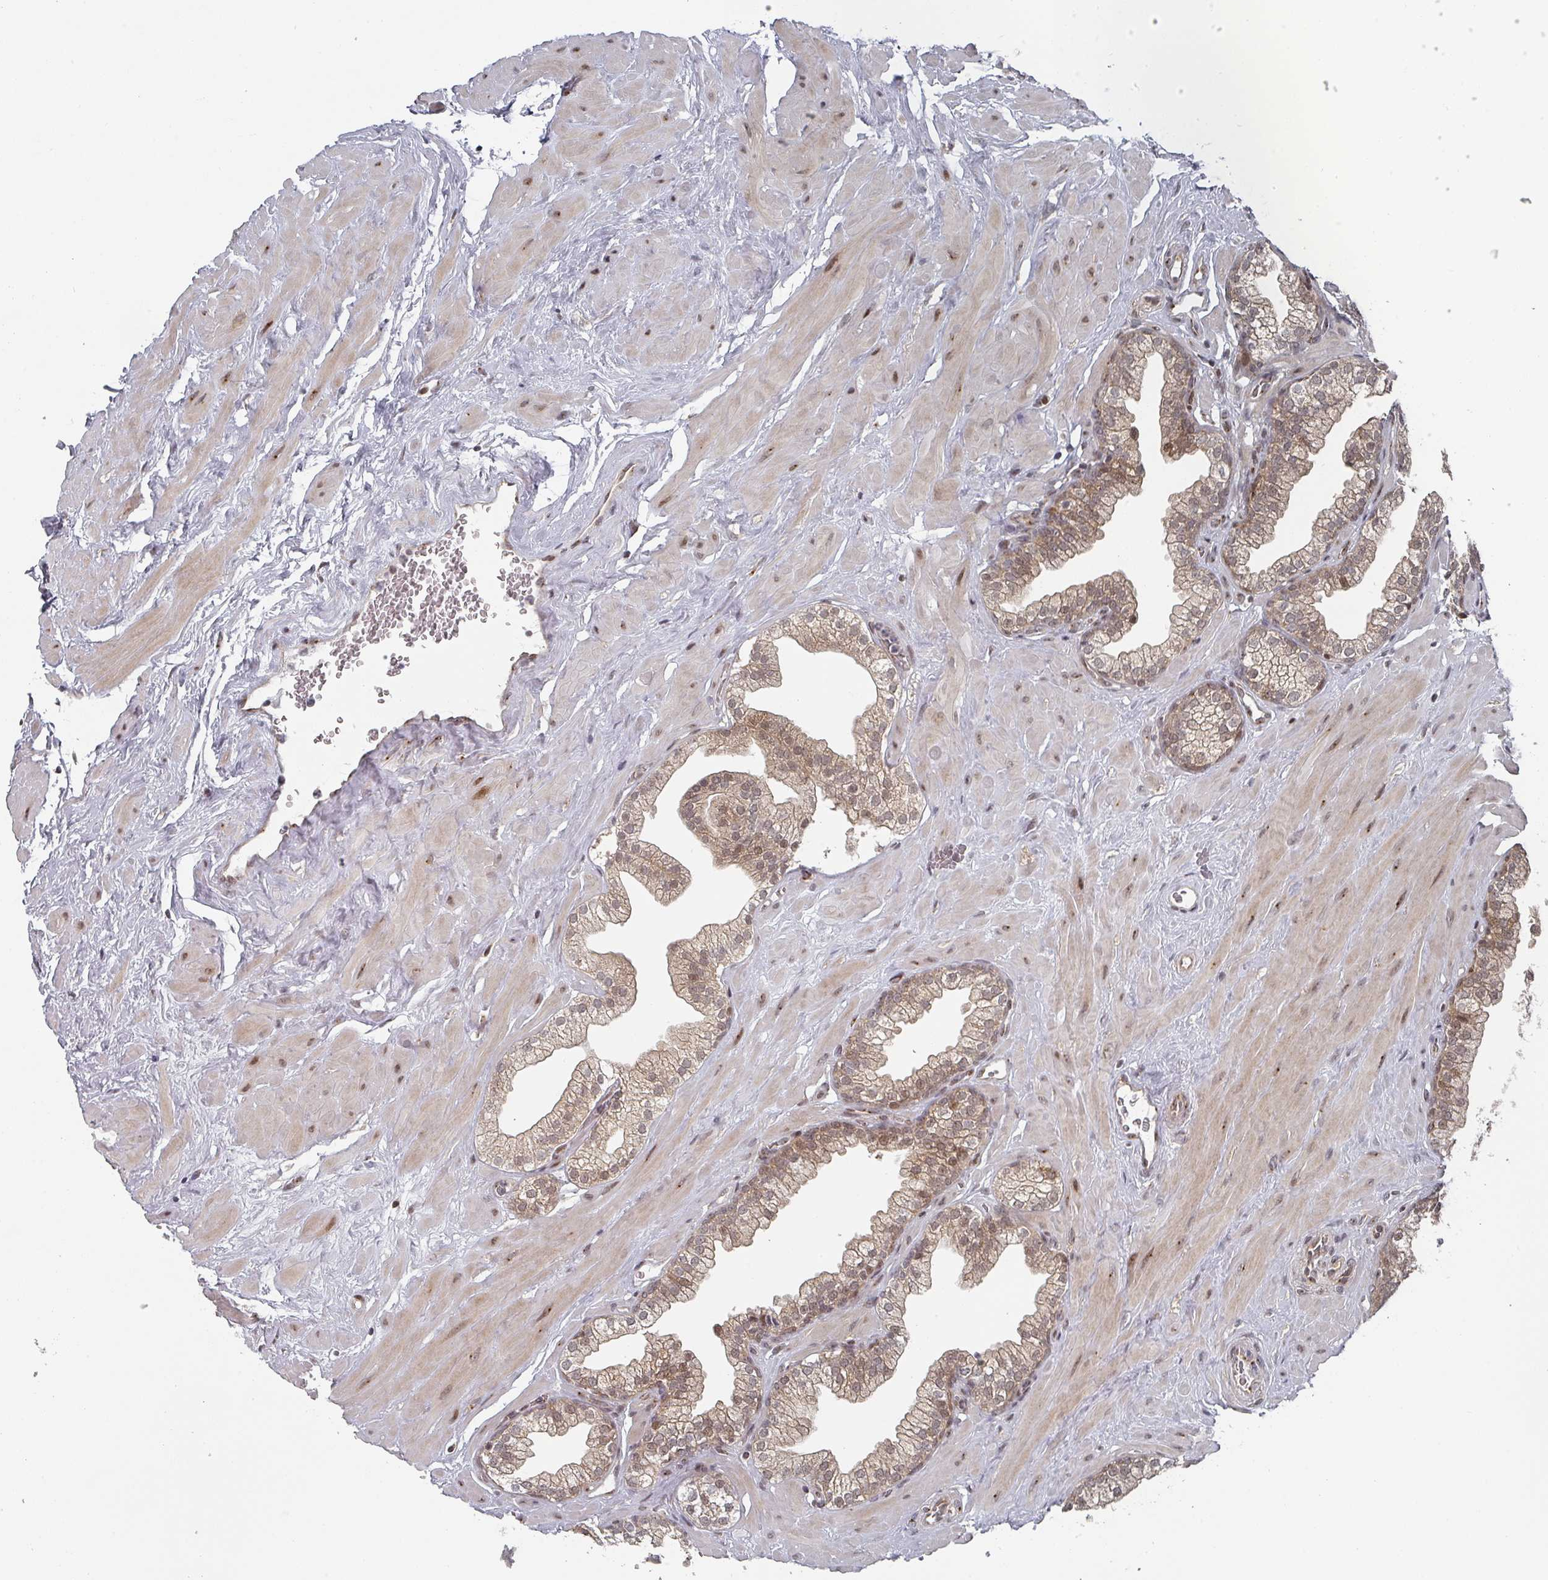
{"staining": {"intensity": "moderate", "quantity": "25%-75%", "location": "cytoplasmic/membranous,nuclear"}, "tissue": "prostate", "cell_type": "Glandular cells", "image_type": "normal", "snomed": [{"axis": "morphology", "description": "Normal tissue, NOS"}, {"axis": "morphology", "description": "Urothelial carcinoma, Low grade"}, {"axis": "topography", "description": "Urinary bladder"}, {"axis": "topography", "description": "Prostate"}], "caption": "Protein staining reveals moderate cytoplasmic/membranous,nuclear positivity in about 25%-75% of glandular cells in benign prostate.", "gene": "KIF1C", "patient": {"sex": "male", "age": 60}}